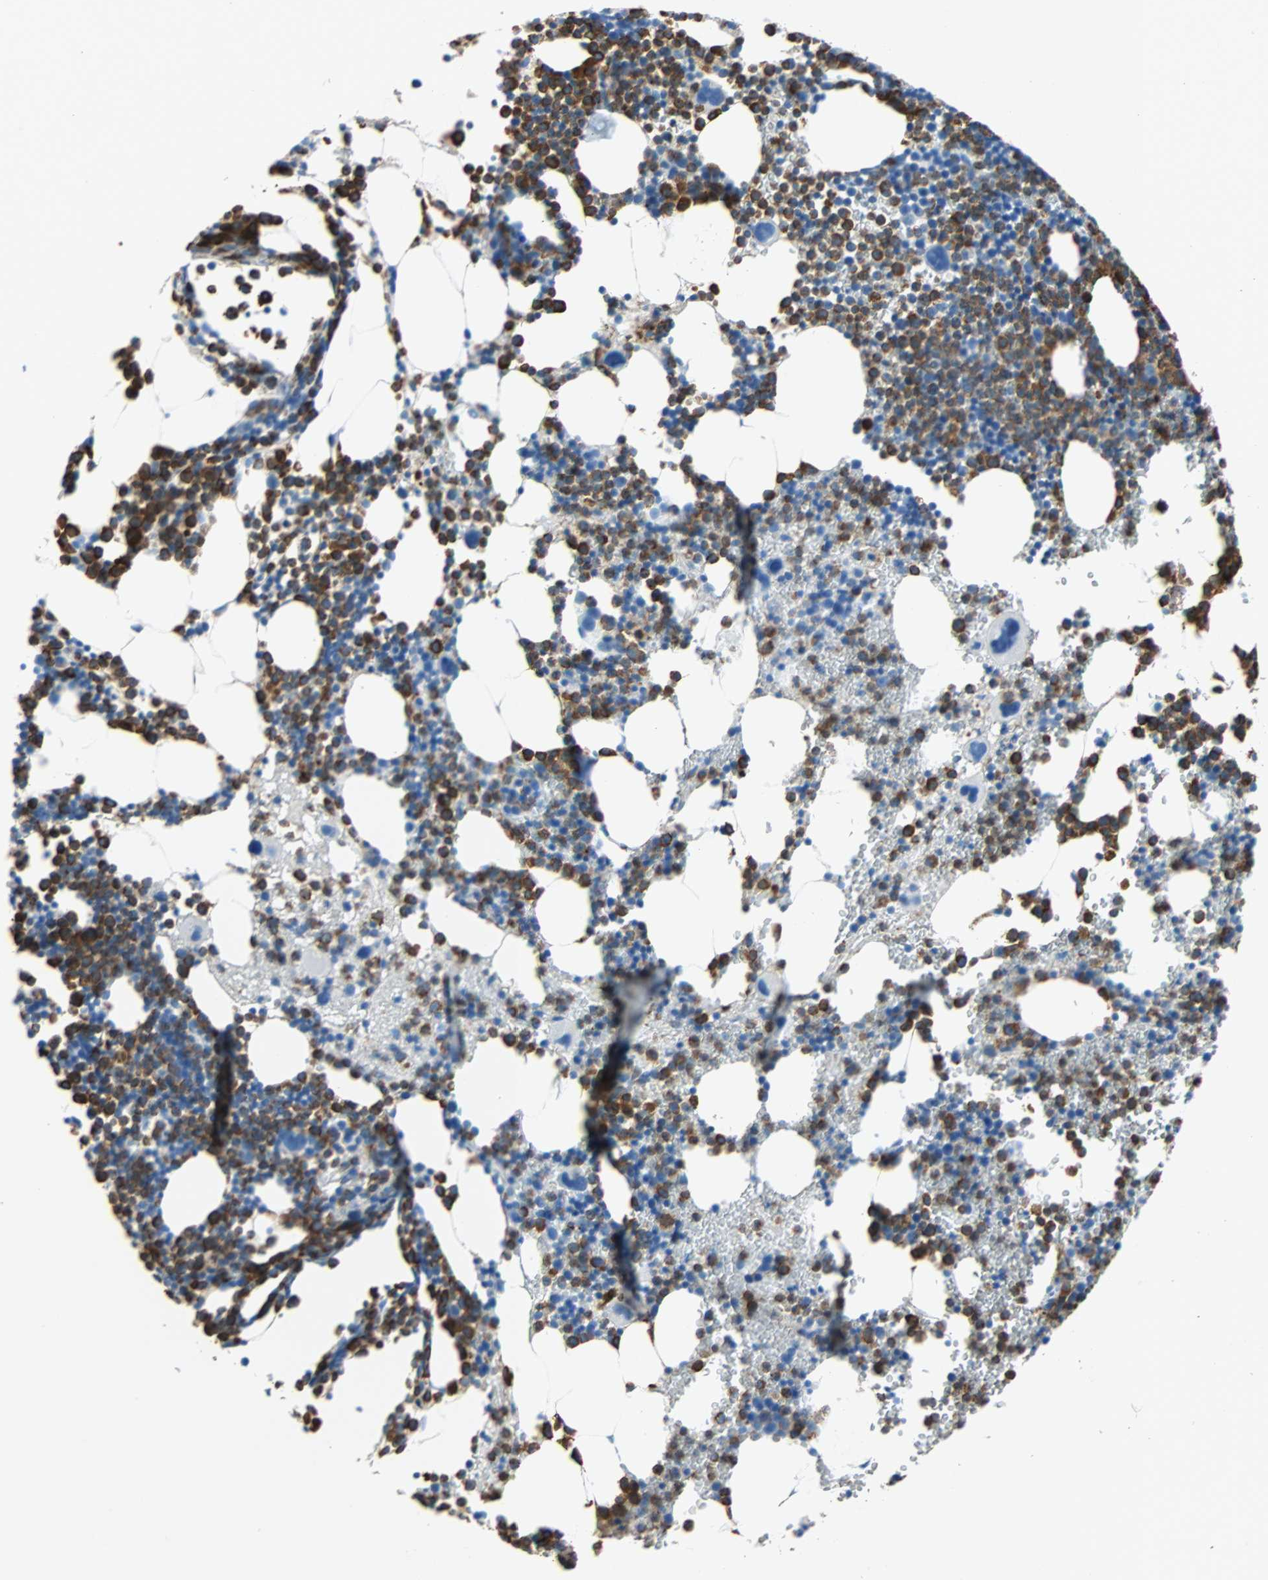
{"staining": {"intensity": "strong", "quantity": "25%-75%", "location": "cytoplasmic/membranous"}, "tissue": "bone marrow", "cell_type": "Hematopoietic cells", "image_type": "normal", "snomed": [{"axis": "morphology", "description": "Normal tissue, NOS"}, {"axis": "topography", "description": "Bone marrow"}], "caption": "Protein staining of normal bone marrow reveals strong cytoplasmic/membranous positivity in approximately 25%-75% of hematopoietic cells.", "gene": "CLEC4A", "patient": {"sex": "female", "age": 68}}